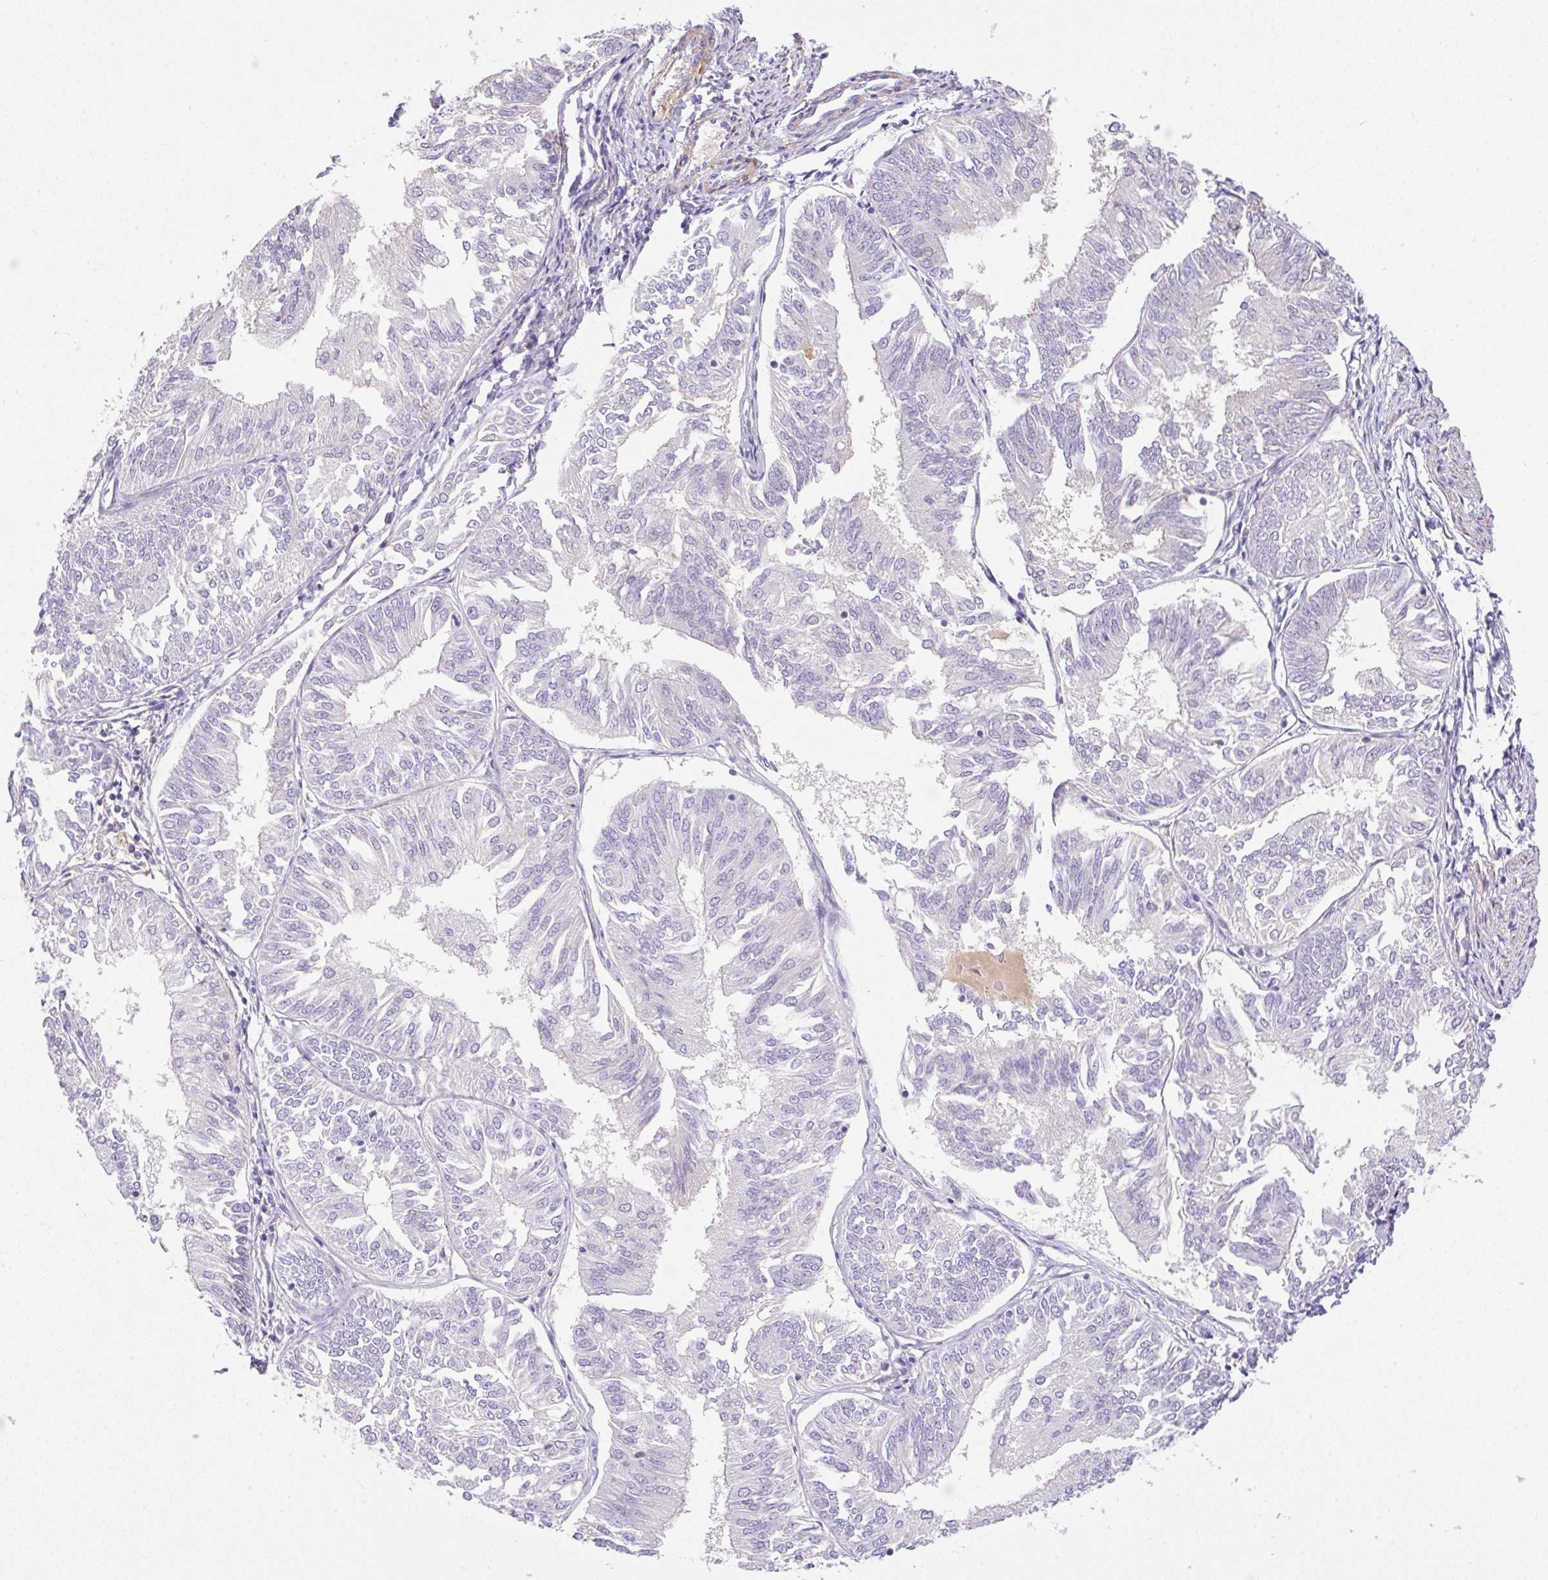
{"staining": {"intensity": "negative", "quantity": "none", "location": "none"}, "tissue": "endometrial cancer", "cell_type": "Tumor cells", "image_type": "cancer", "snomed": [{"axis": "morphology", "description": "Adenocarcinoma, NOS"}, {"axis": "topography", "description": "Endometrium"}], "caption": "IHC image of neoplastic tissue: human adenocarcinoma (endometrial) stained with DAB shows no significant protein expression in tumor cells.", "gene": "TDRD15", "patient": {"sex": "female", "age": 58}}